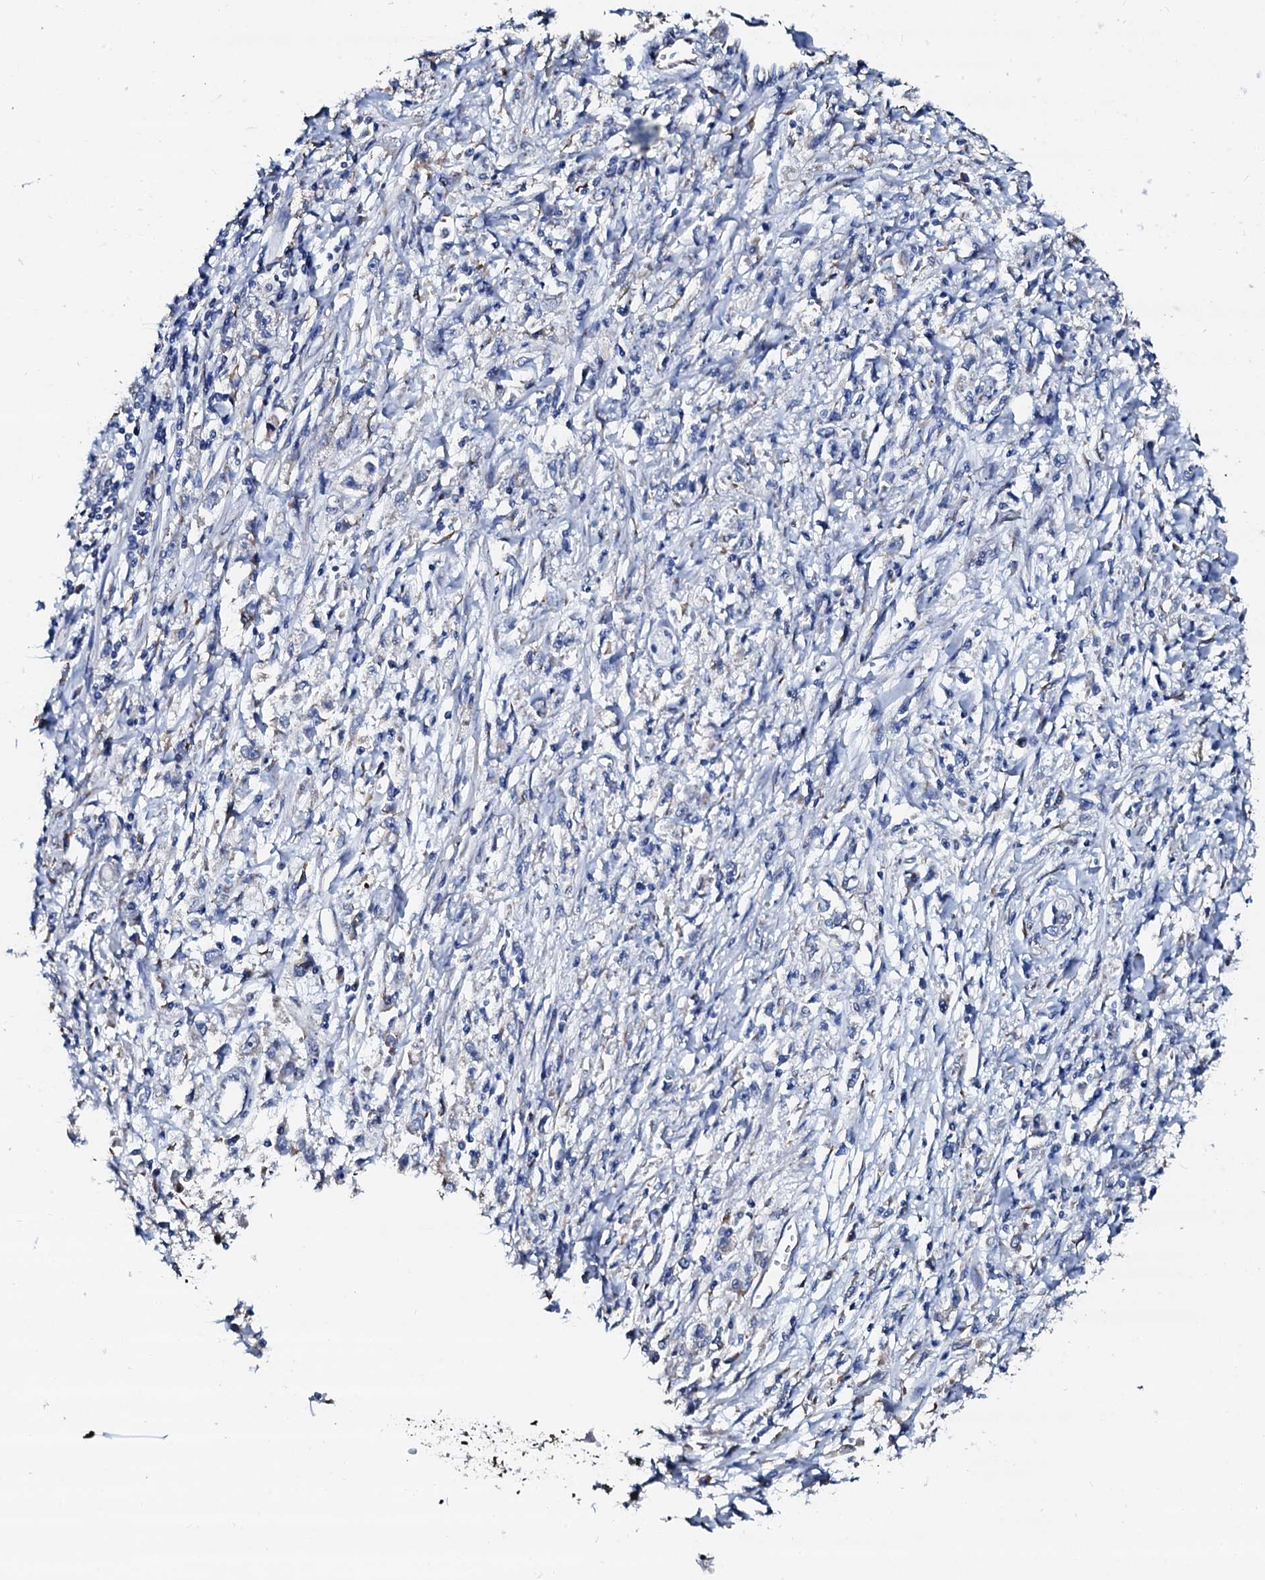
{"staining": {"intensity": "negative", "quantity": "none", "location": "none"}, "tissue": "stomach cancer", "cell_type": "Tumor cells", "image_type": "cancer", "snomed": [{"axis": "morphology", "description": "Adenocarcinoma, NOS"}, {"axis": "topography", "description": "Stomach"}], "caption": "Human adenocarcinoma (stomach) stained for a protein using immunohistochemistry demonstrates no staining in tumor cells.", "gene": "AKAP3", "patient": {"sex": "female", "age": 59}}